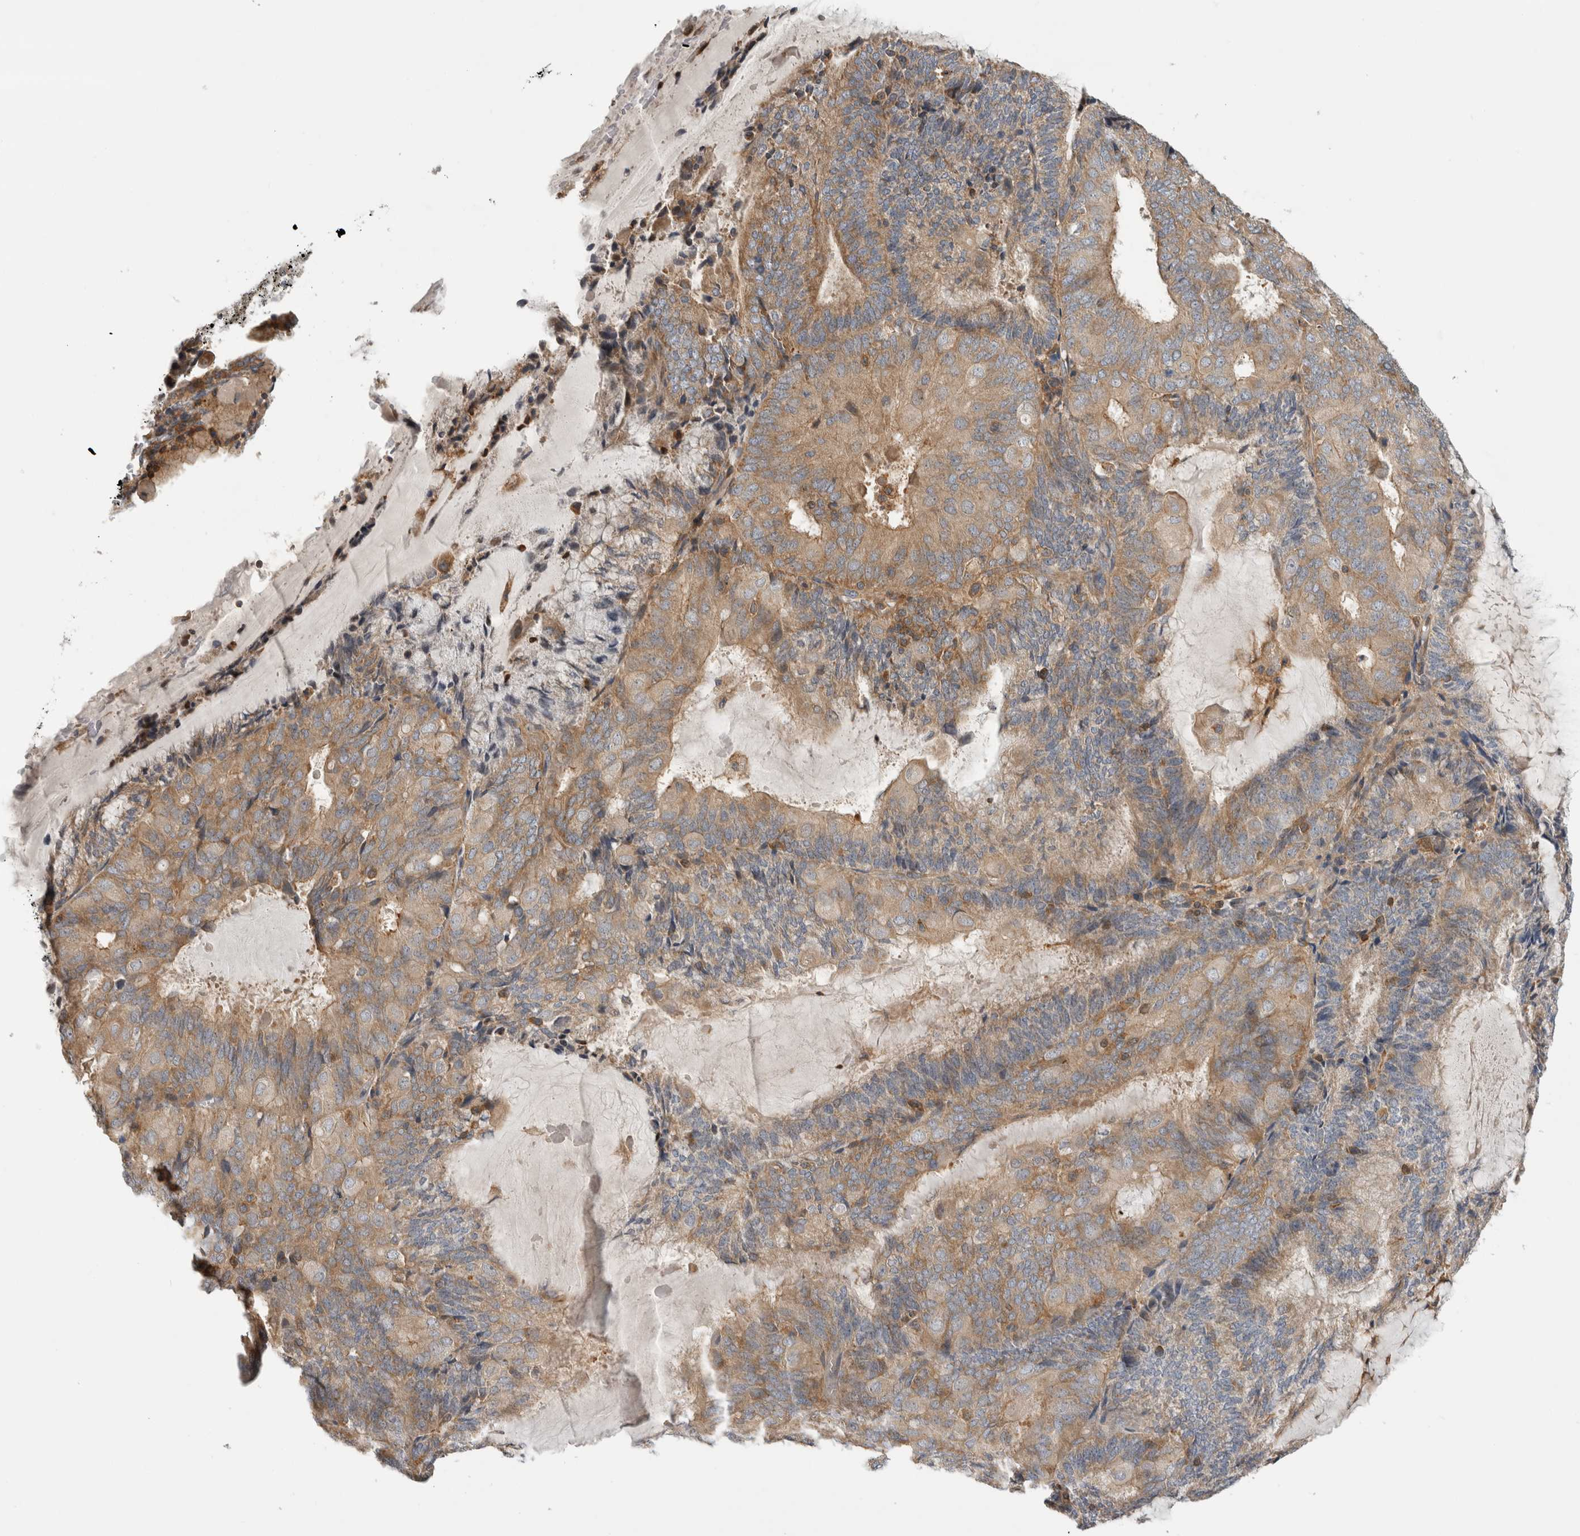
{"staining": {"intensity": "moderate", "quantity": ">75%", "location": "cytoplasmic/membranous"}, "tissue": "endometrial cancer", "cell_type": "Tumor cells", "image_type": "cancer", "snomed": [{"axis": "morphology", "description": "Adenocarcinoma, NOS"}, {"axis": "topography", "description": "Endometrium"}], "caption": "Immunohistochemistry (IHC) of endometrial adenocarcinoma displays medium levels of moderate cytoplasmic/membranous expression in approximately >75% of tumor cells.", "gene": "GRIK2", "patient": {"sex": "female", "age": 81}}